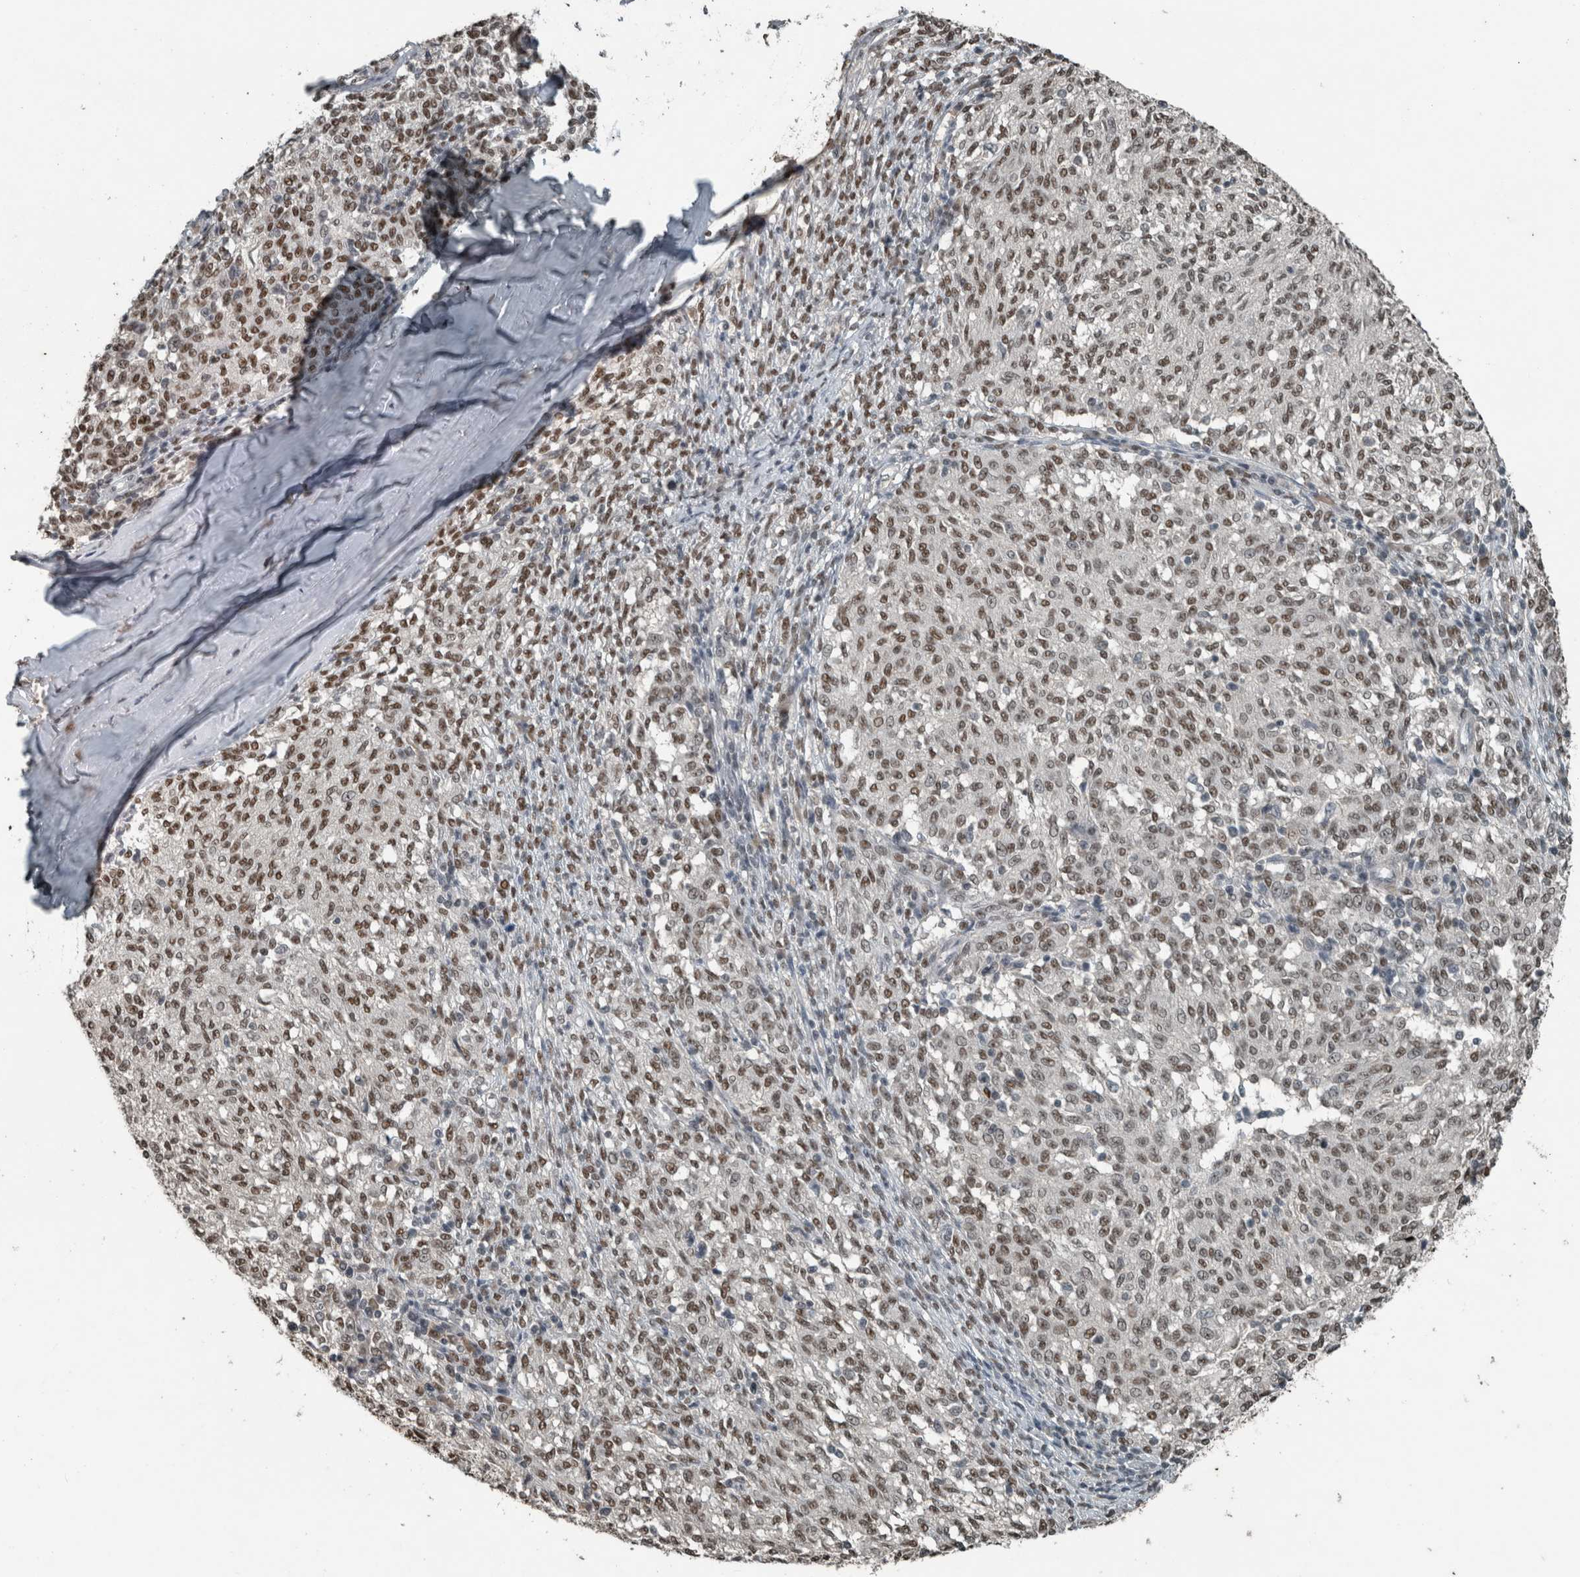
{"staining": {"intensity": "moderate", "quantity": "25%-75%", "location": "nuclear"}, "tissue": "melanoma", "cell_type": "Tumor cells", "image_type": "cancer", "snomed": [{"axis": "morphology", "description": "Malignant melanoma, NOS"}, {"axis": "topography", "description": "Skin"}], "caption": "Moderate nuclear positivity for a protein is seen in approximately 25%-75% of tumor cells of malignant melanoma using immunohistochemistry.", "gene": "ZNF24", "patient": {"sex": "female", "age": 72}}